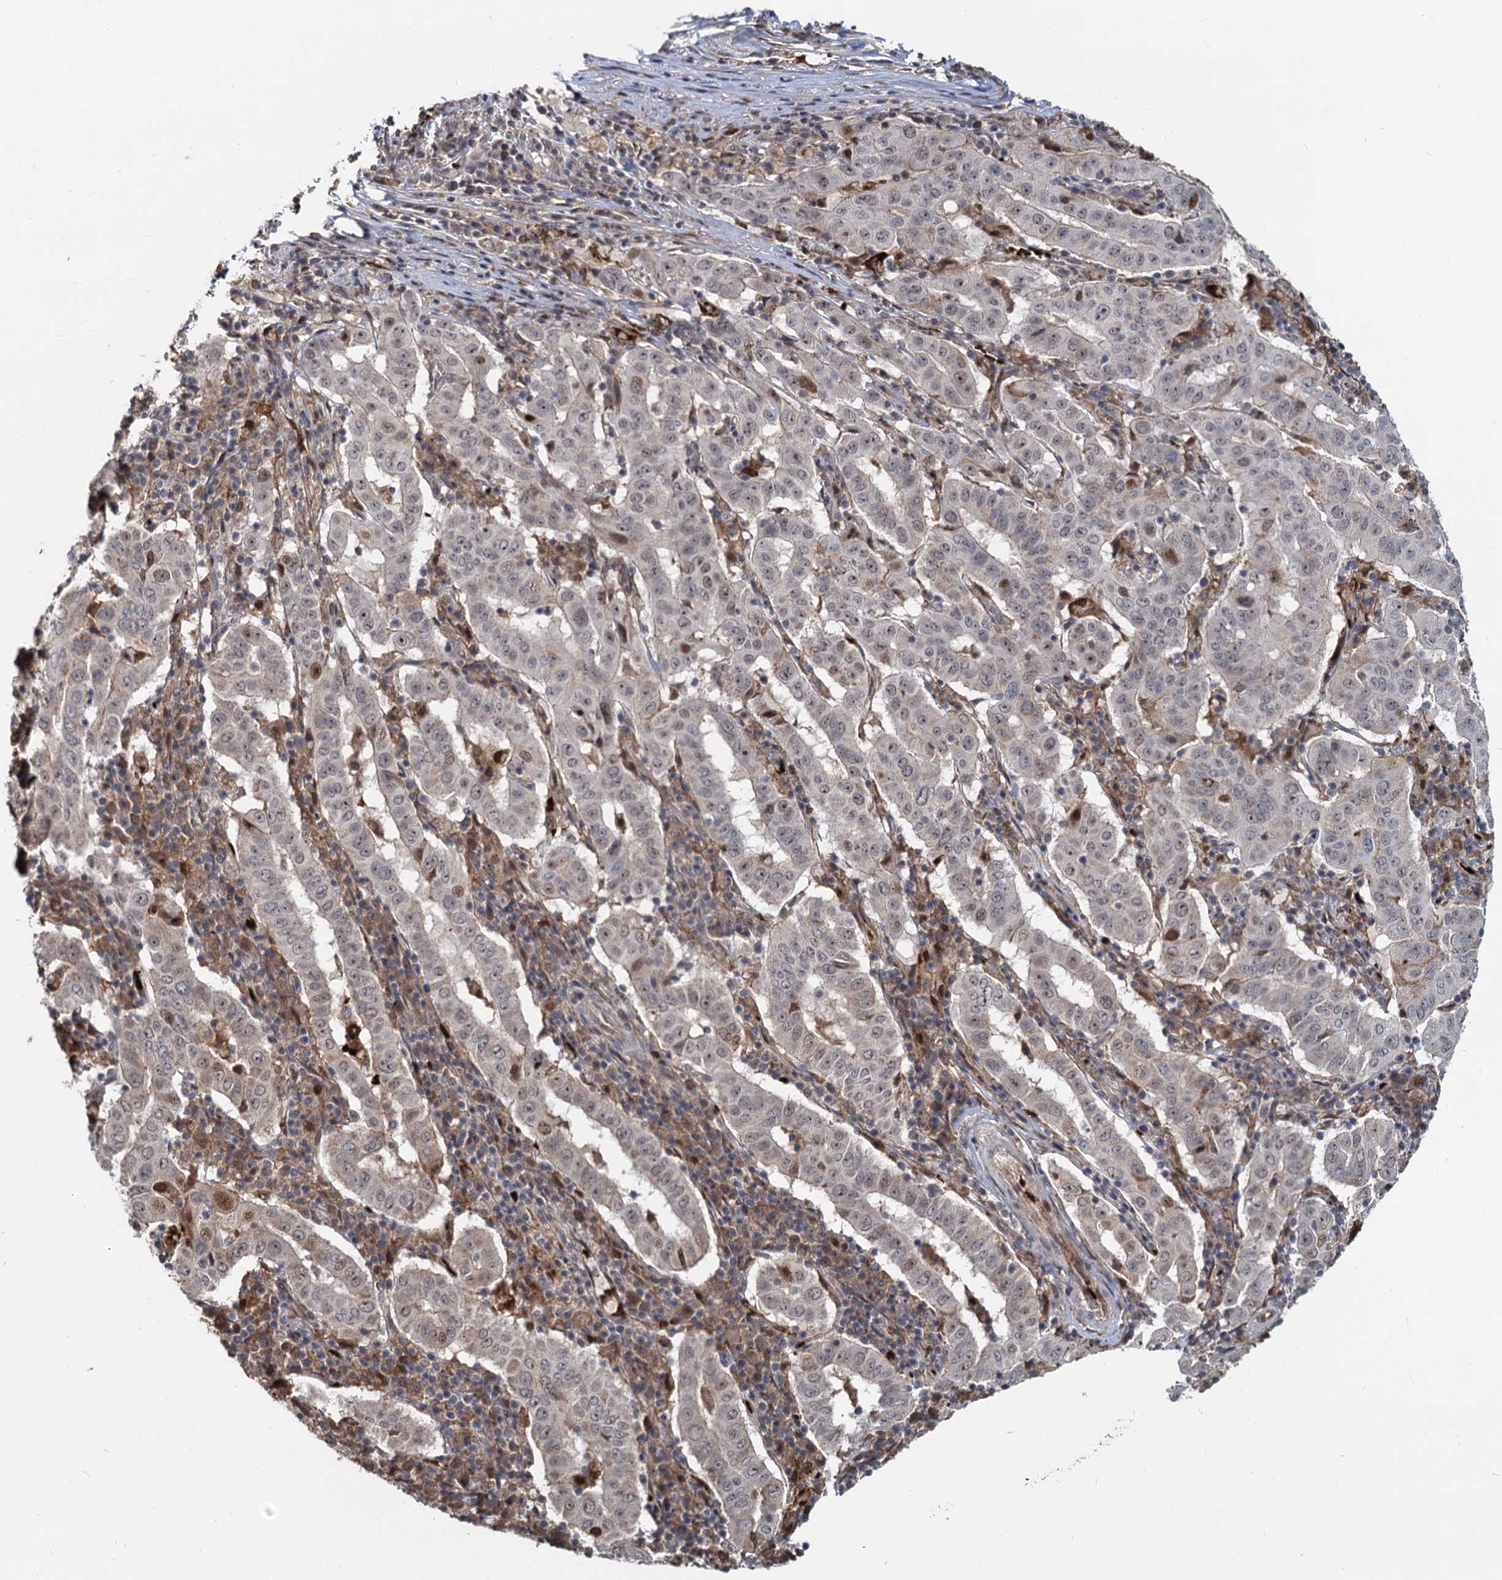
{"staining": {"intensity": "weak", "quantity": "25%-75%", "location": "nuclear"}, "tissue": "pancreatic cancer", "cell_type": "Tumor cells", "image_type": "cancer", "snomed": [{"axis": "morphology", "description": "Adenocarcinoma, NOS"}, {"axis": "topography", "description": "Pancreas"}], "caption": "High-magnification brightfield microscopy of pancreatic adenocarcinoma stained with DAB (brown) and counterstained with hematoxylin (blue). tumor cells exhibit weak nuclear positivity is identified in about25%-75% of cells.", "gene": "FANCI", "patient": {"sex": "male", "age": 63}}